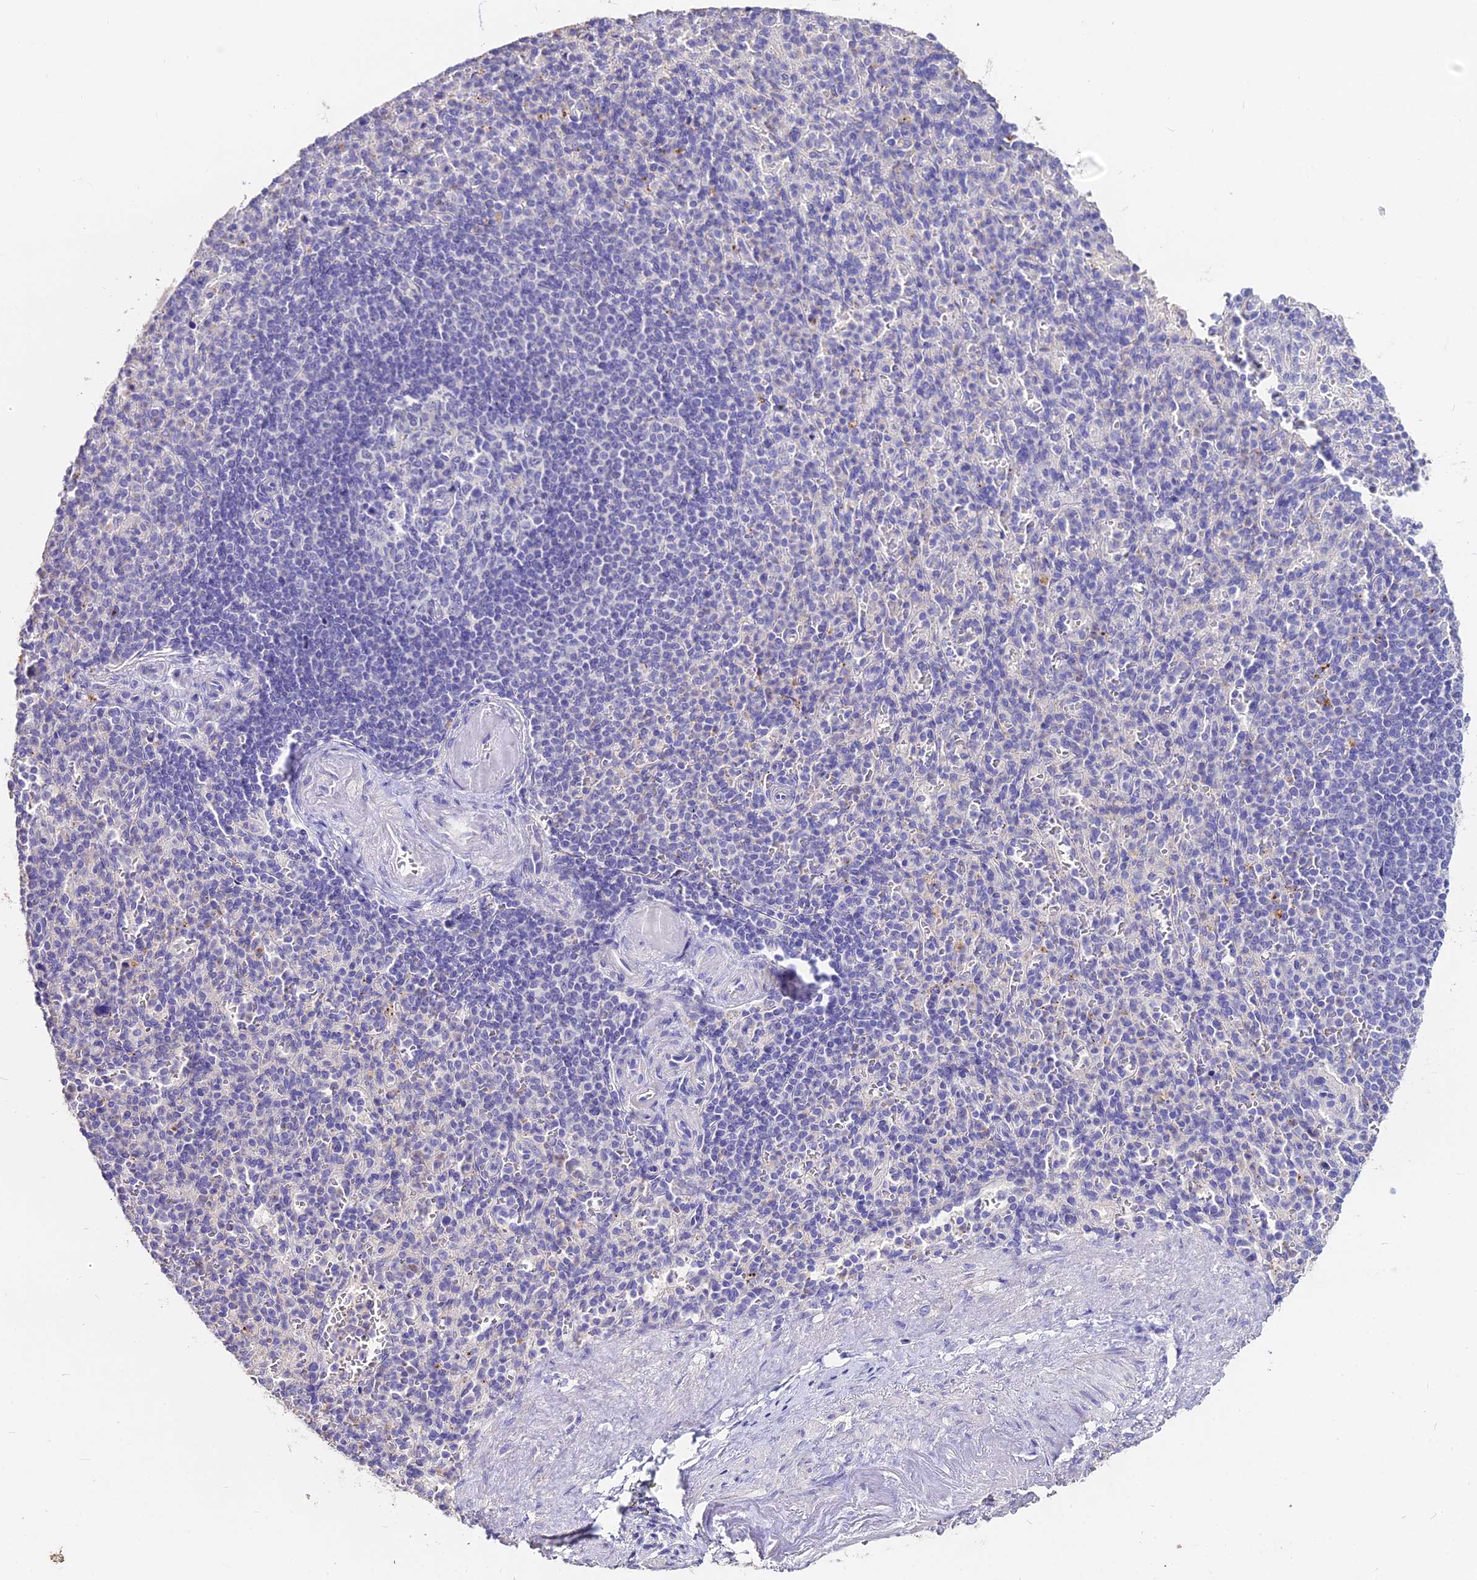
{"staining": {"intensity": "negative", "quantity": "none", "location": "none"}, "tissue": "spleen", "cell_type": "Cells in red pulp", "image_type": "normal", "snomed": [{"axis": "morphology", "description": "Normal tissue, NOS"}, {"axis": "topography", "description": "Spleen"}], "caption": "The photomicrograph demonstrates no staining of cells in red pulp in normal spleen.", "gene": "GLYAT", "patient": {"sex": "female", "age": 74}}